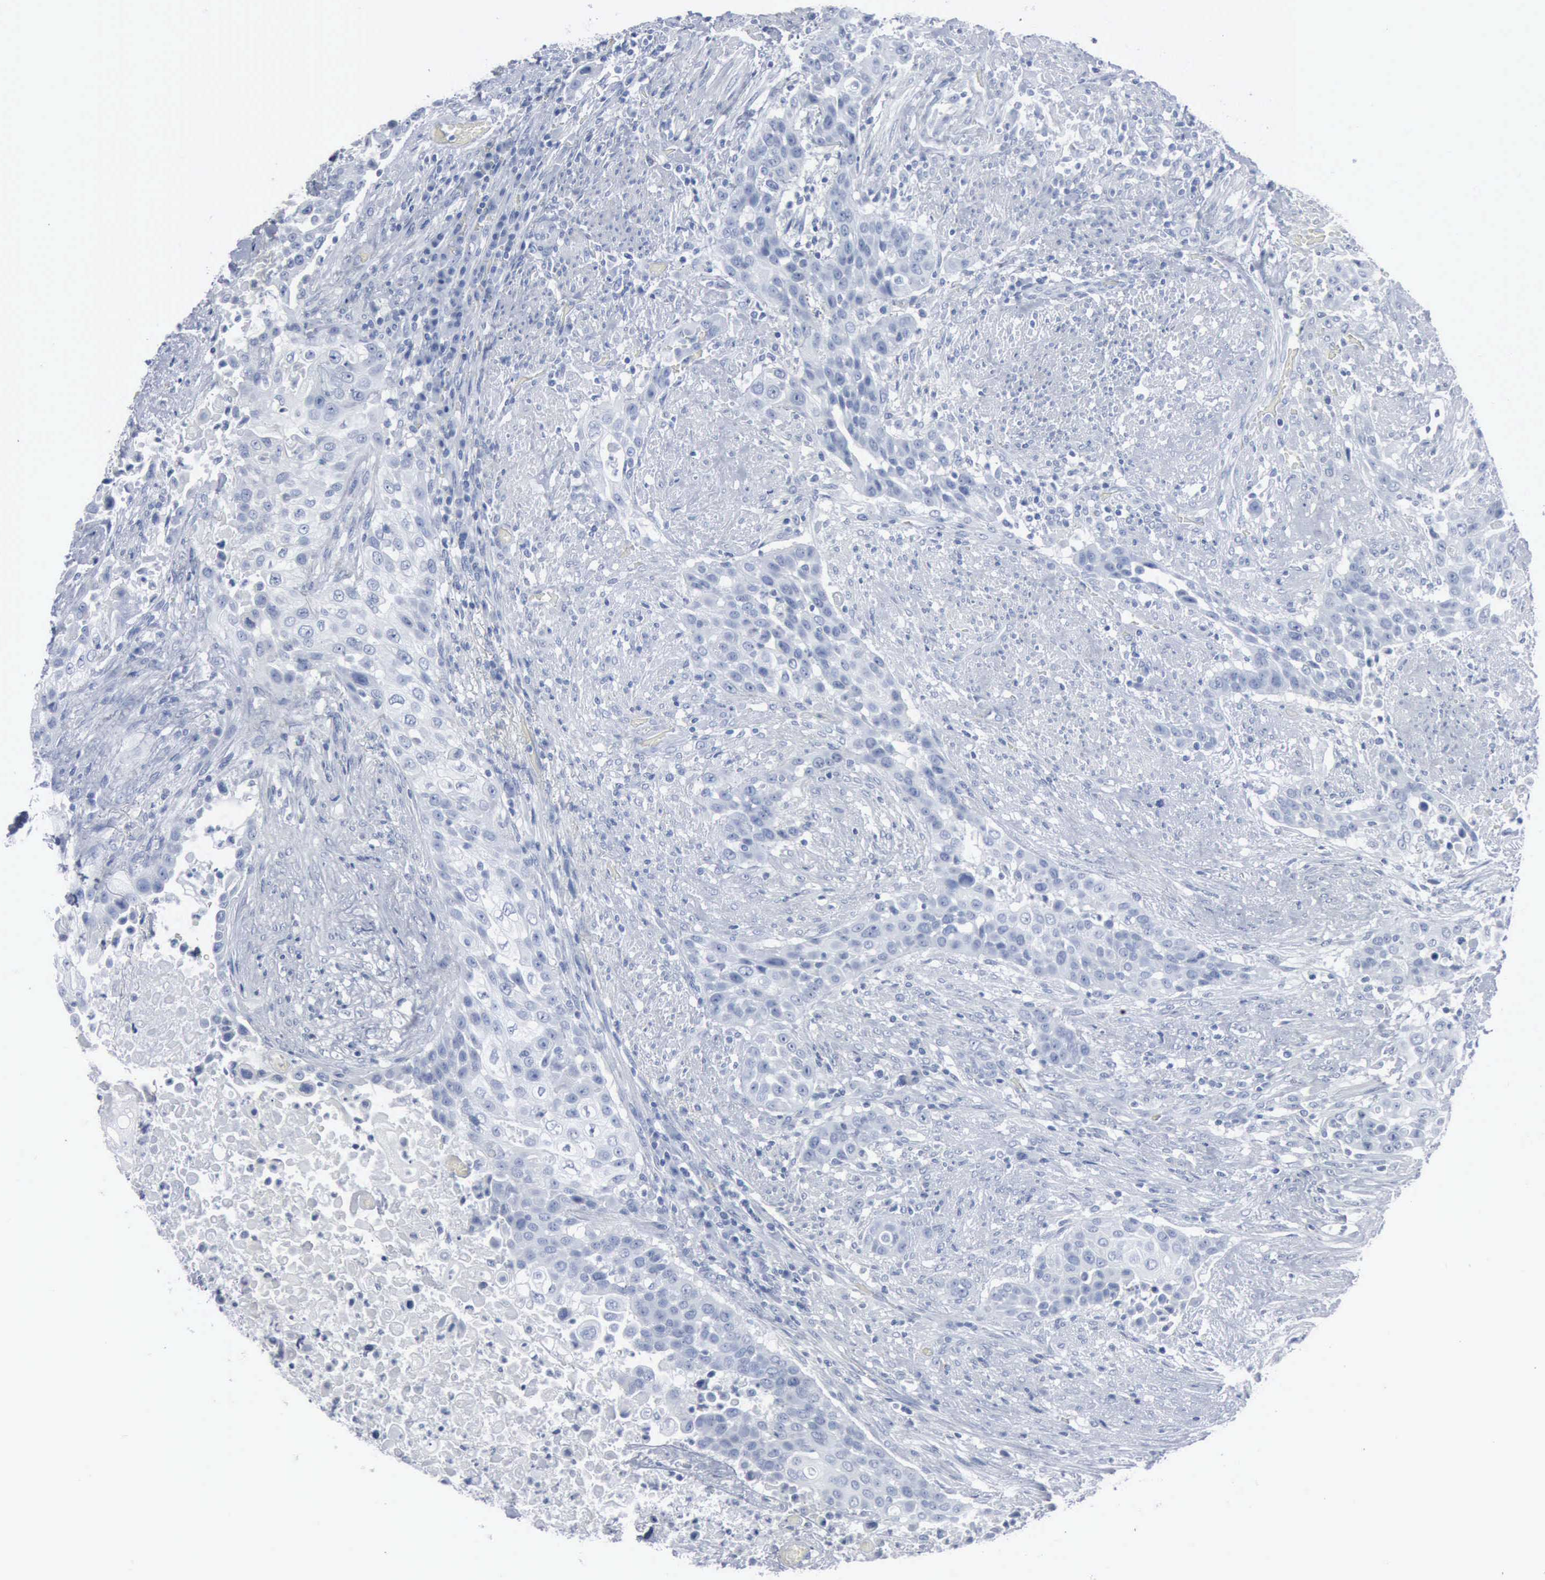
{"staining": {"intensity": "negative", "quantity": "none", "location": "none"}, "tissue": "urothelial cancer", "cell_type": "Tumor cells", "image_type": "cancer", "snomed": [{"axis": "morphology", "description": "Urothelial carcinoma, High grade"}, {"axis": "topography", "description": "Urinary bladder"}], "caption": "This is a image of IHC staining of high-grade urothelial carcinoma, which shows no staining in tumor cells. Brightfield microscopy of IHC stained with DAB (3,3'-diaminobenzidine) (brown) and hematoxylin (blue), captured at high magnification.", "gene": "DMD", "patient": {"sex": "male", "age": 74}}